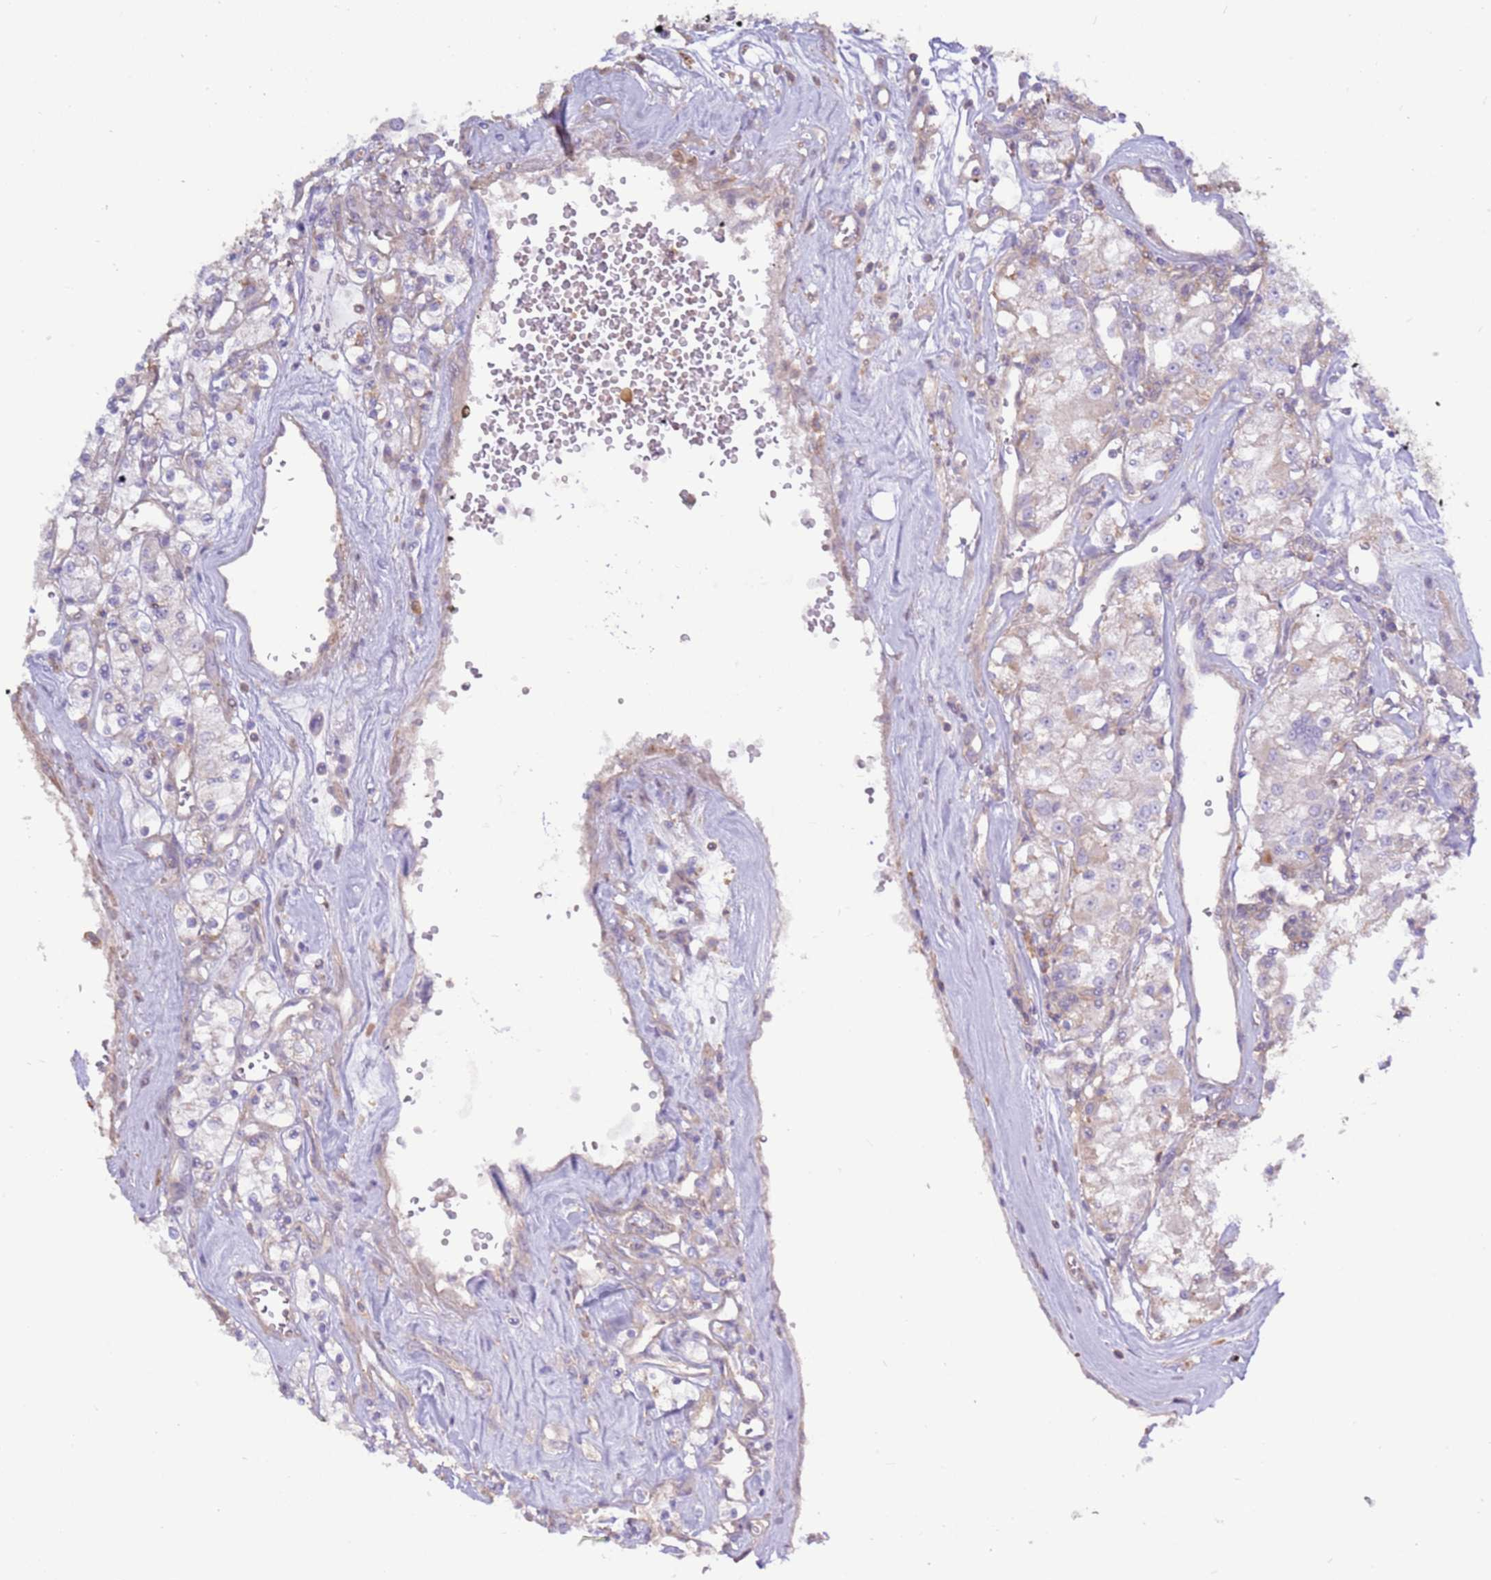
{"staining": {"intensity": "negative", "quantity": "none", "location": "none"}, "tissue": "renal cancer", "cell_type": "Tumor cells", "image_type": "cancer", "snomed": [{"axis": "morphology", "description": "Adenocarcinoma, NOS"}, {"axis": "topography", "description": "Kidney"}], "caption": "A histopathology image of human renal adenocarcinoma is negative for staining in tumor cells.", "gene": "EVA1B", "patient": {"sex": "female", "age": 59}}